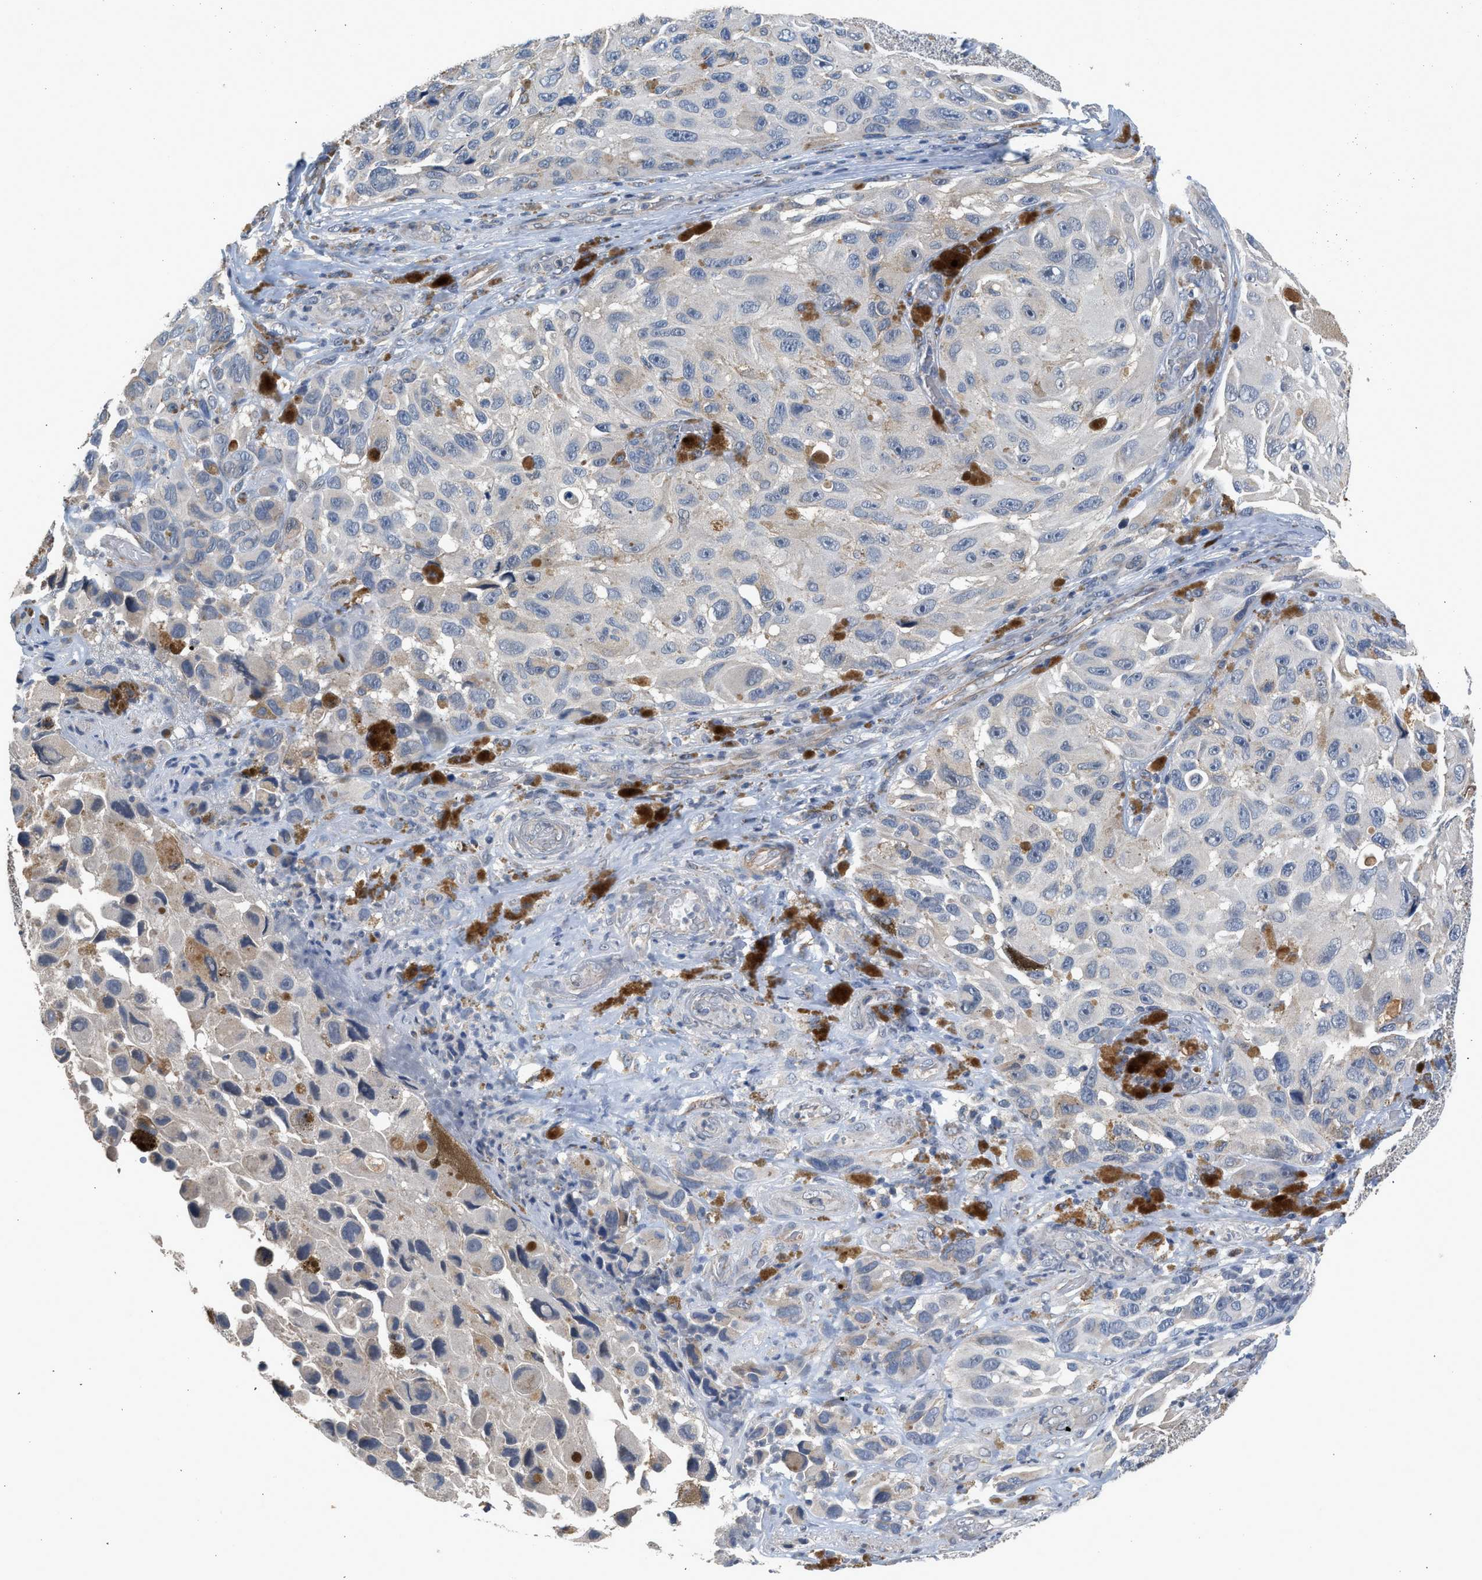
{"staining": {"intensity": "negative", "quantity": "none", "location": "none"}, "tissue": "melanoma", "cell_type": "Tumor cells", "image_type": "cancer", "snomed": [{"axis": "morphology", "description": "Malignant melanoma, NOS"}, {"axis": "topography", "description": "Skin"}], "caption": "This is a image of immunohistochemistry (IHC) staining of malignant melanoma, which shows no staining in tumor cells.", "gene": "CSF3R", "patient": {"sex": "female", "age": 73}}